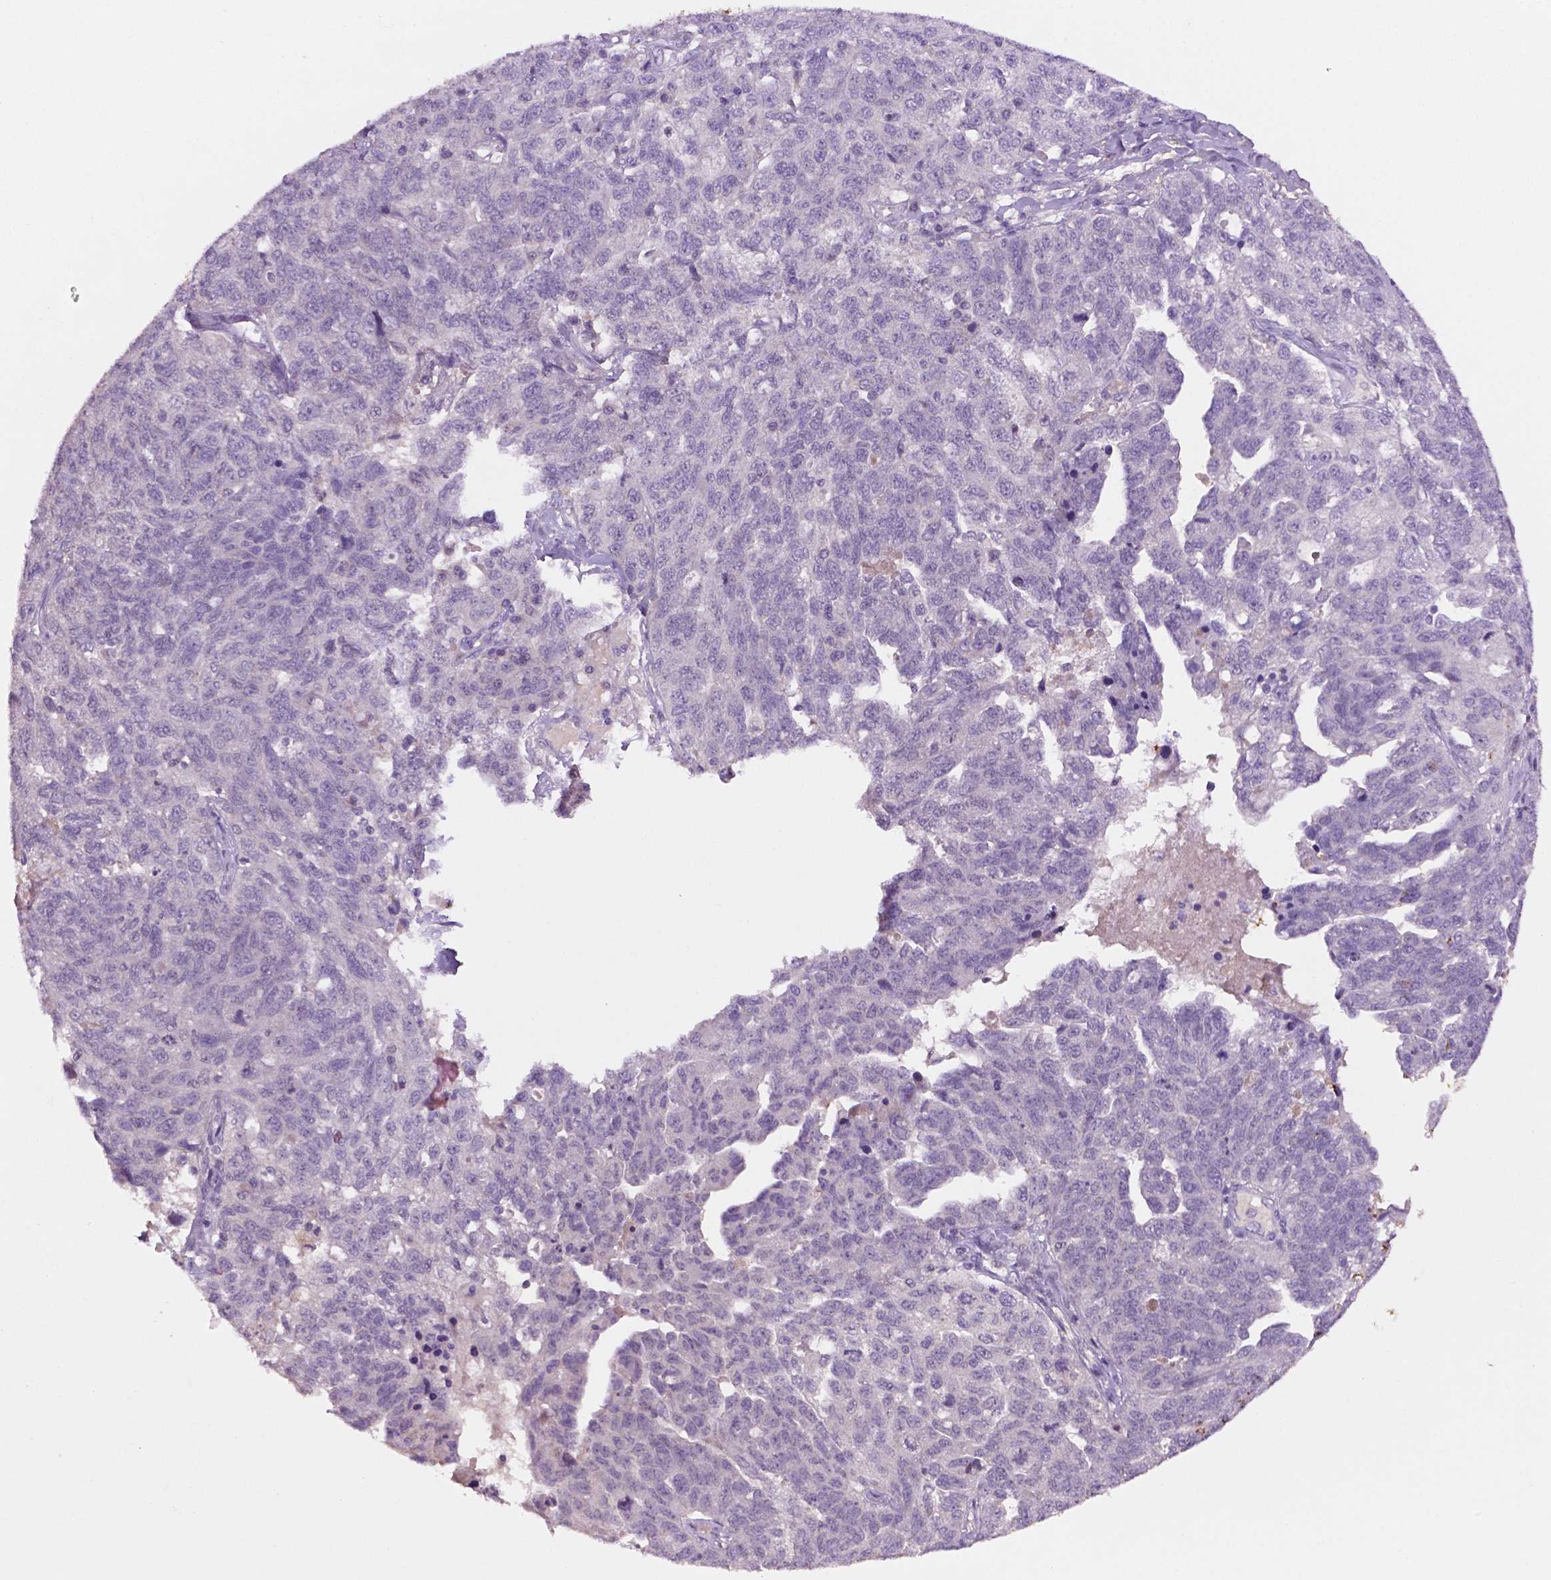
{"staining": {"intensity": "negative", "quantity": "none", "location": "none"}, "tissue": "ovarian cancer", "cell_type": "Tumor cells", "image_type": "cancer", "snomed": [{"axis": "morphology", "description": "Cystadenocarcinoma, serous, NOS"}, {"axis": "topography", "description": "Ovary"}], "caption": "Immunohistochemistry (IHC) micrograph of human ovarian cancer stained for a protein (brown), which shows no staining in tumor cells.", "gene": "FBLN1", "patient": {"sex": "female", "age": 71}}